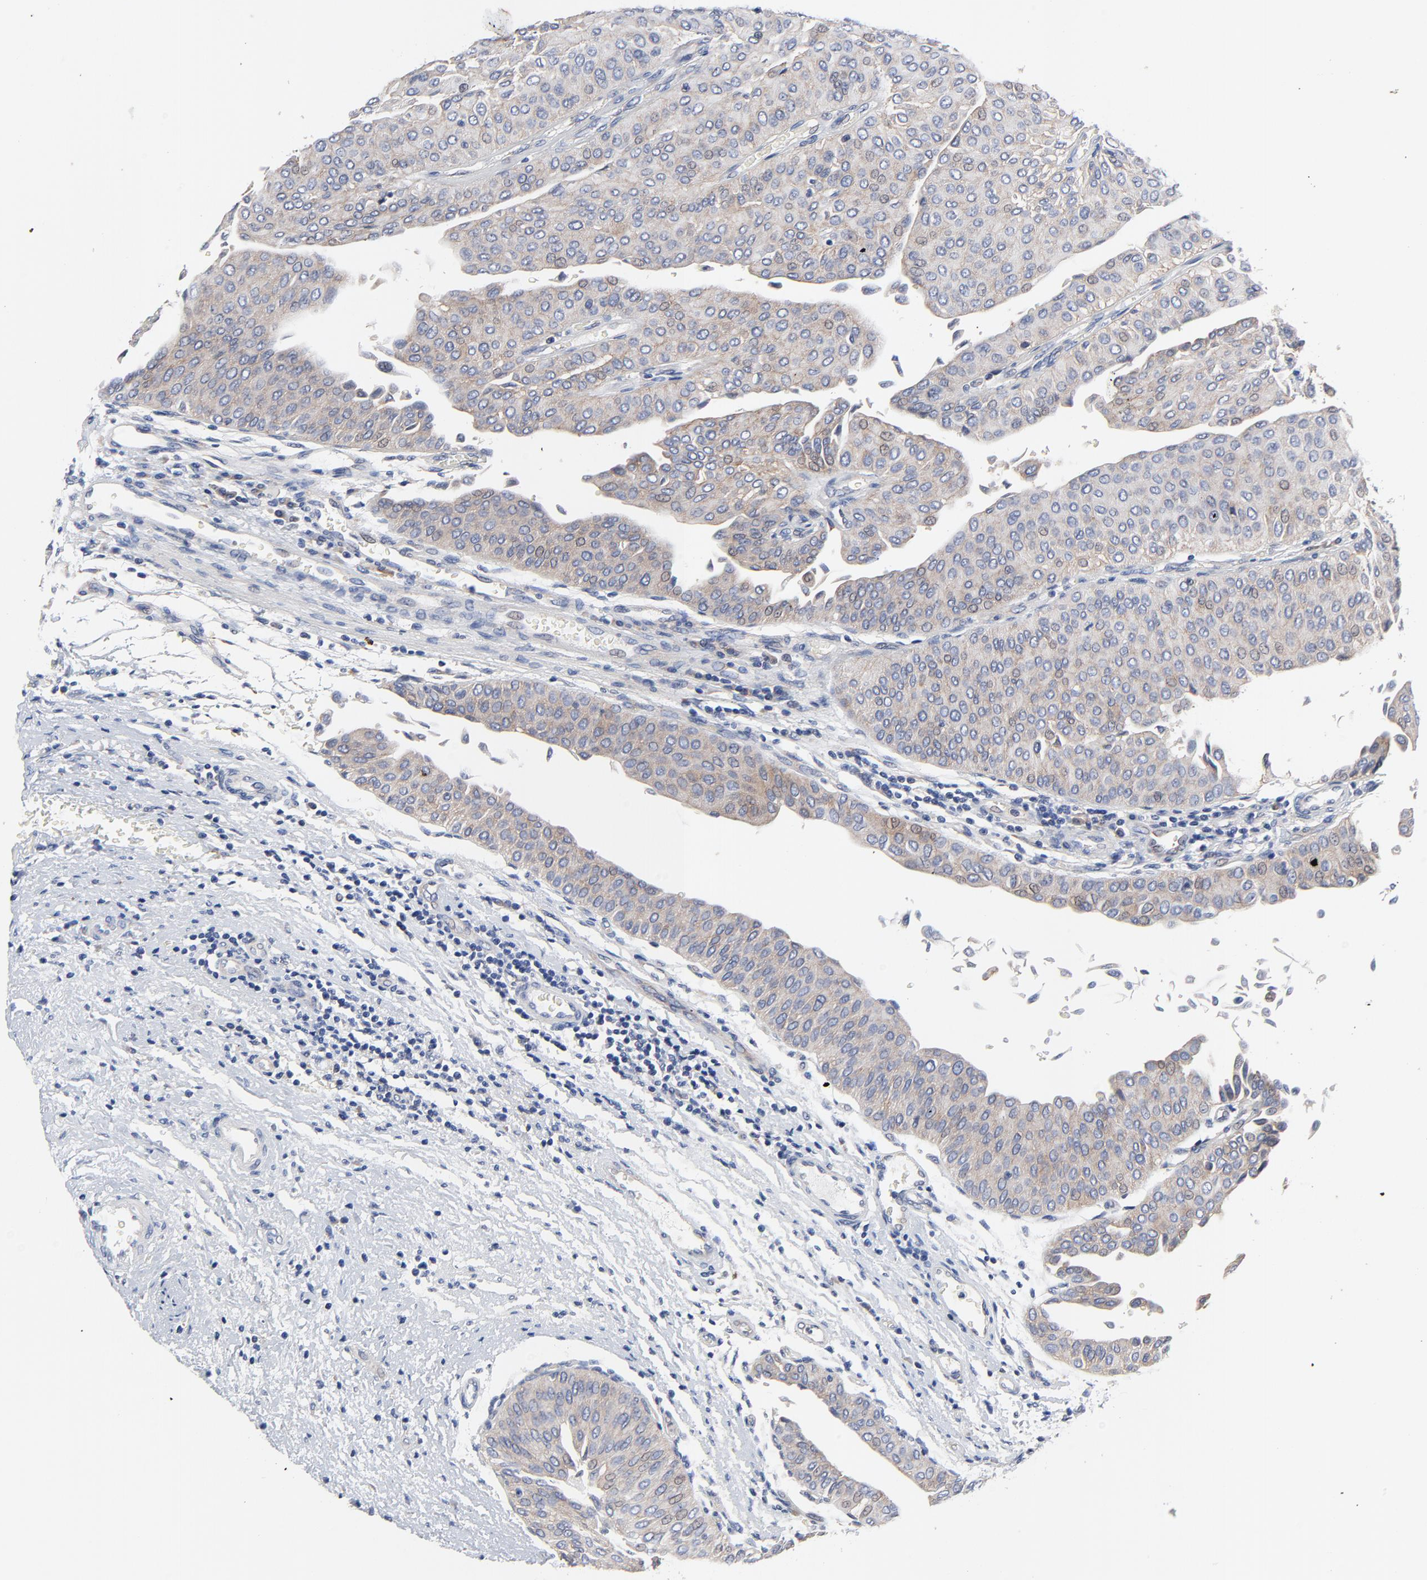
{"staining": {"intensity": "moderate", "quantity": "25%-75%", "location": "cytoplasmic/membranous"}, "tissue": "urothelial cancer", "cell_type": "Tumor cells", "image_type": "cancer", "snomed": [{"axis": "morphology", "description": "Urothelial carcinoma, Low grade"}, {"axis": "topography", "description": "Urinary bladder"}], "caption": "Approximately 25%-75% of tumor cells in human urothelial cancer display moderate cytoplasmic/membranous protein expression as visualized by brown immunohistochemical staining.", "gene": "VAV2", "patient": {"sex": "male", "age": 64}}